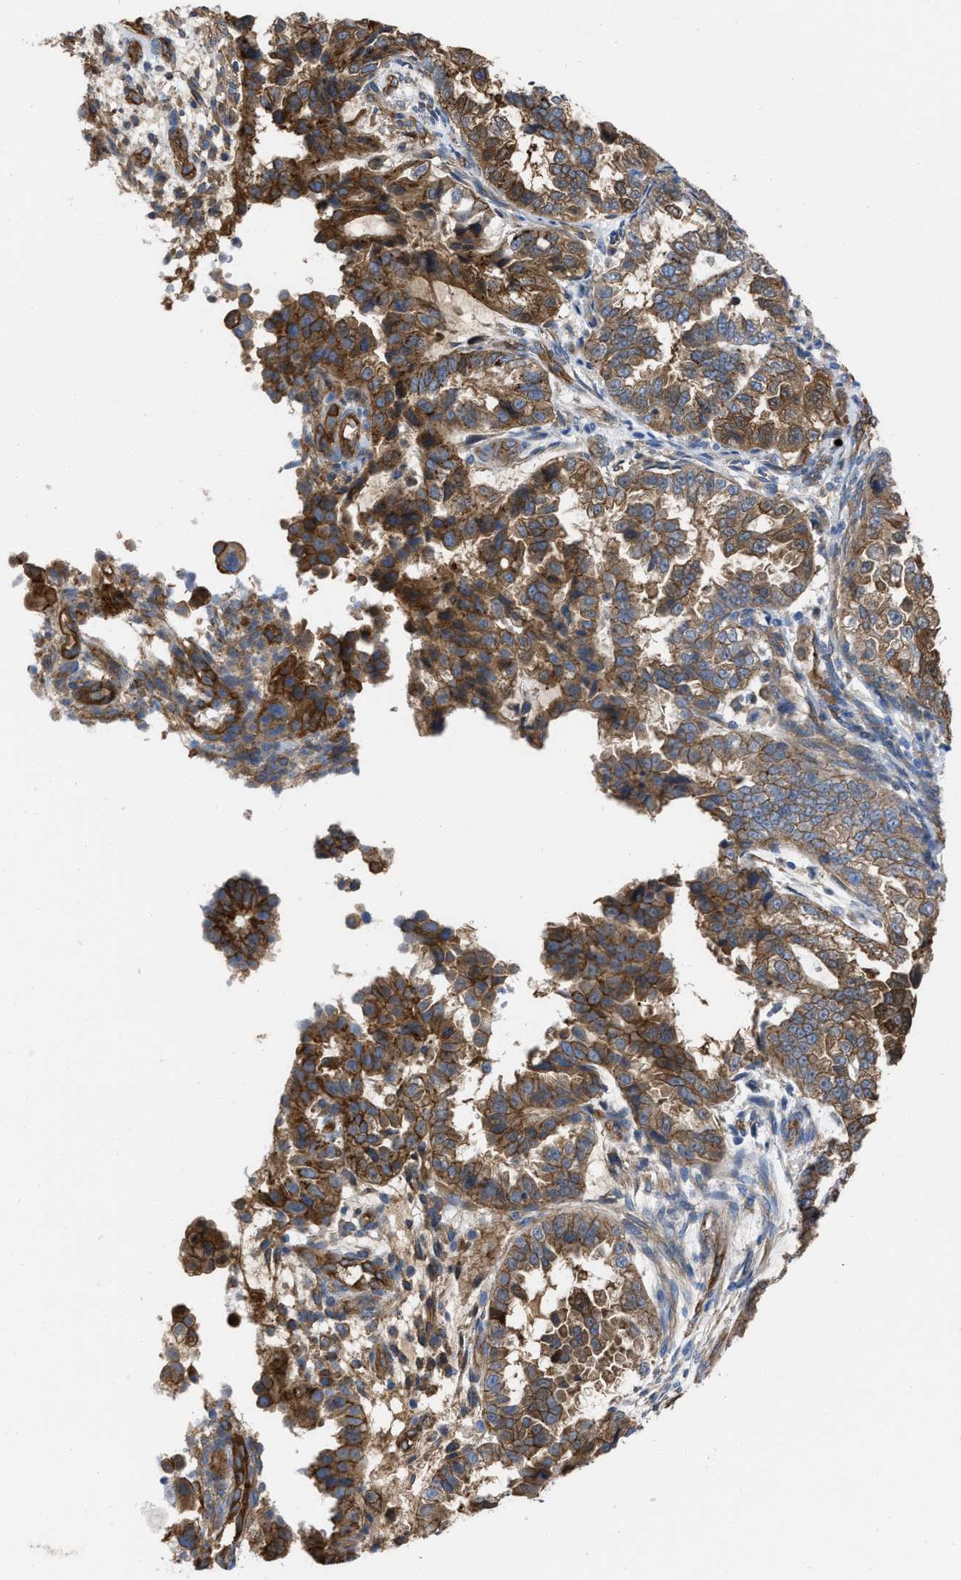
{"staining": {"intensity": "moderate", "quantity": ">75%", "location": "cytoplasmic/membranous"}, "tissue": "endometrial cancer", "cell_type": "Tumor cells", "image_type": "cancer", "snomed": [{"axis": "morphology", "description": "Adenocarcinoma, NOS"}, {"axis": "topography", "description": "Endometrium"}], "caption": "Moderate cytoplasmic/membranous positivity is present in about >75% of tumor cells in endometrial cancer (adenocarcinoma).", "gene": "TRIOBP", "patient": {"sex": "female", "age": 85}}